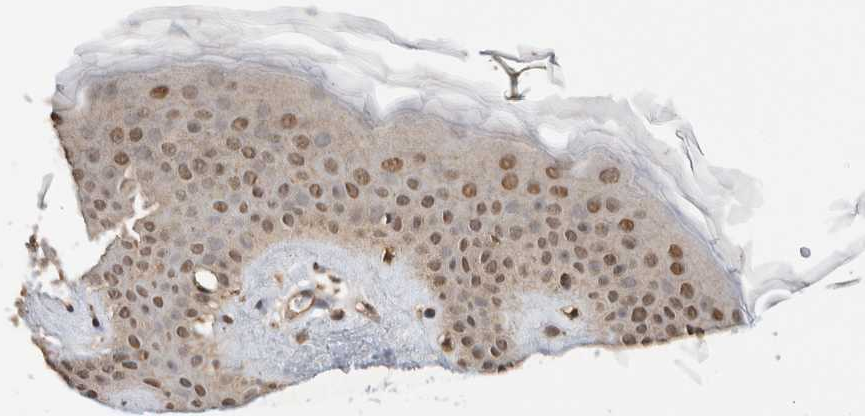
{"staining": {"intensity": "moderate", "quantity": ">75%", "location": "cytoplasmic/membranous,nuclear"}, "tissue": "skin", "cell_type": "Fibroblasts", "image_type": "normal", "snomed": [{"axis": "morphology", "description": "Normal tissue, NOS"}, {"axis": "topography", "description": "Skin"}], "caption": "Skin was stained to show a protein in brown. There is medium levels of moderate cytoplasmic/membranous,nuclear expression in approximately >75% of fibroblasts. Ihc stains the protein in brown and the nuclei are stained blue.", "gene": "C1orf21", "patient": {"sex": "female", "age": 46}}